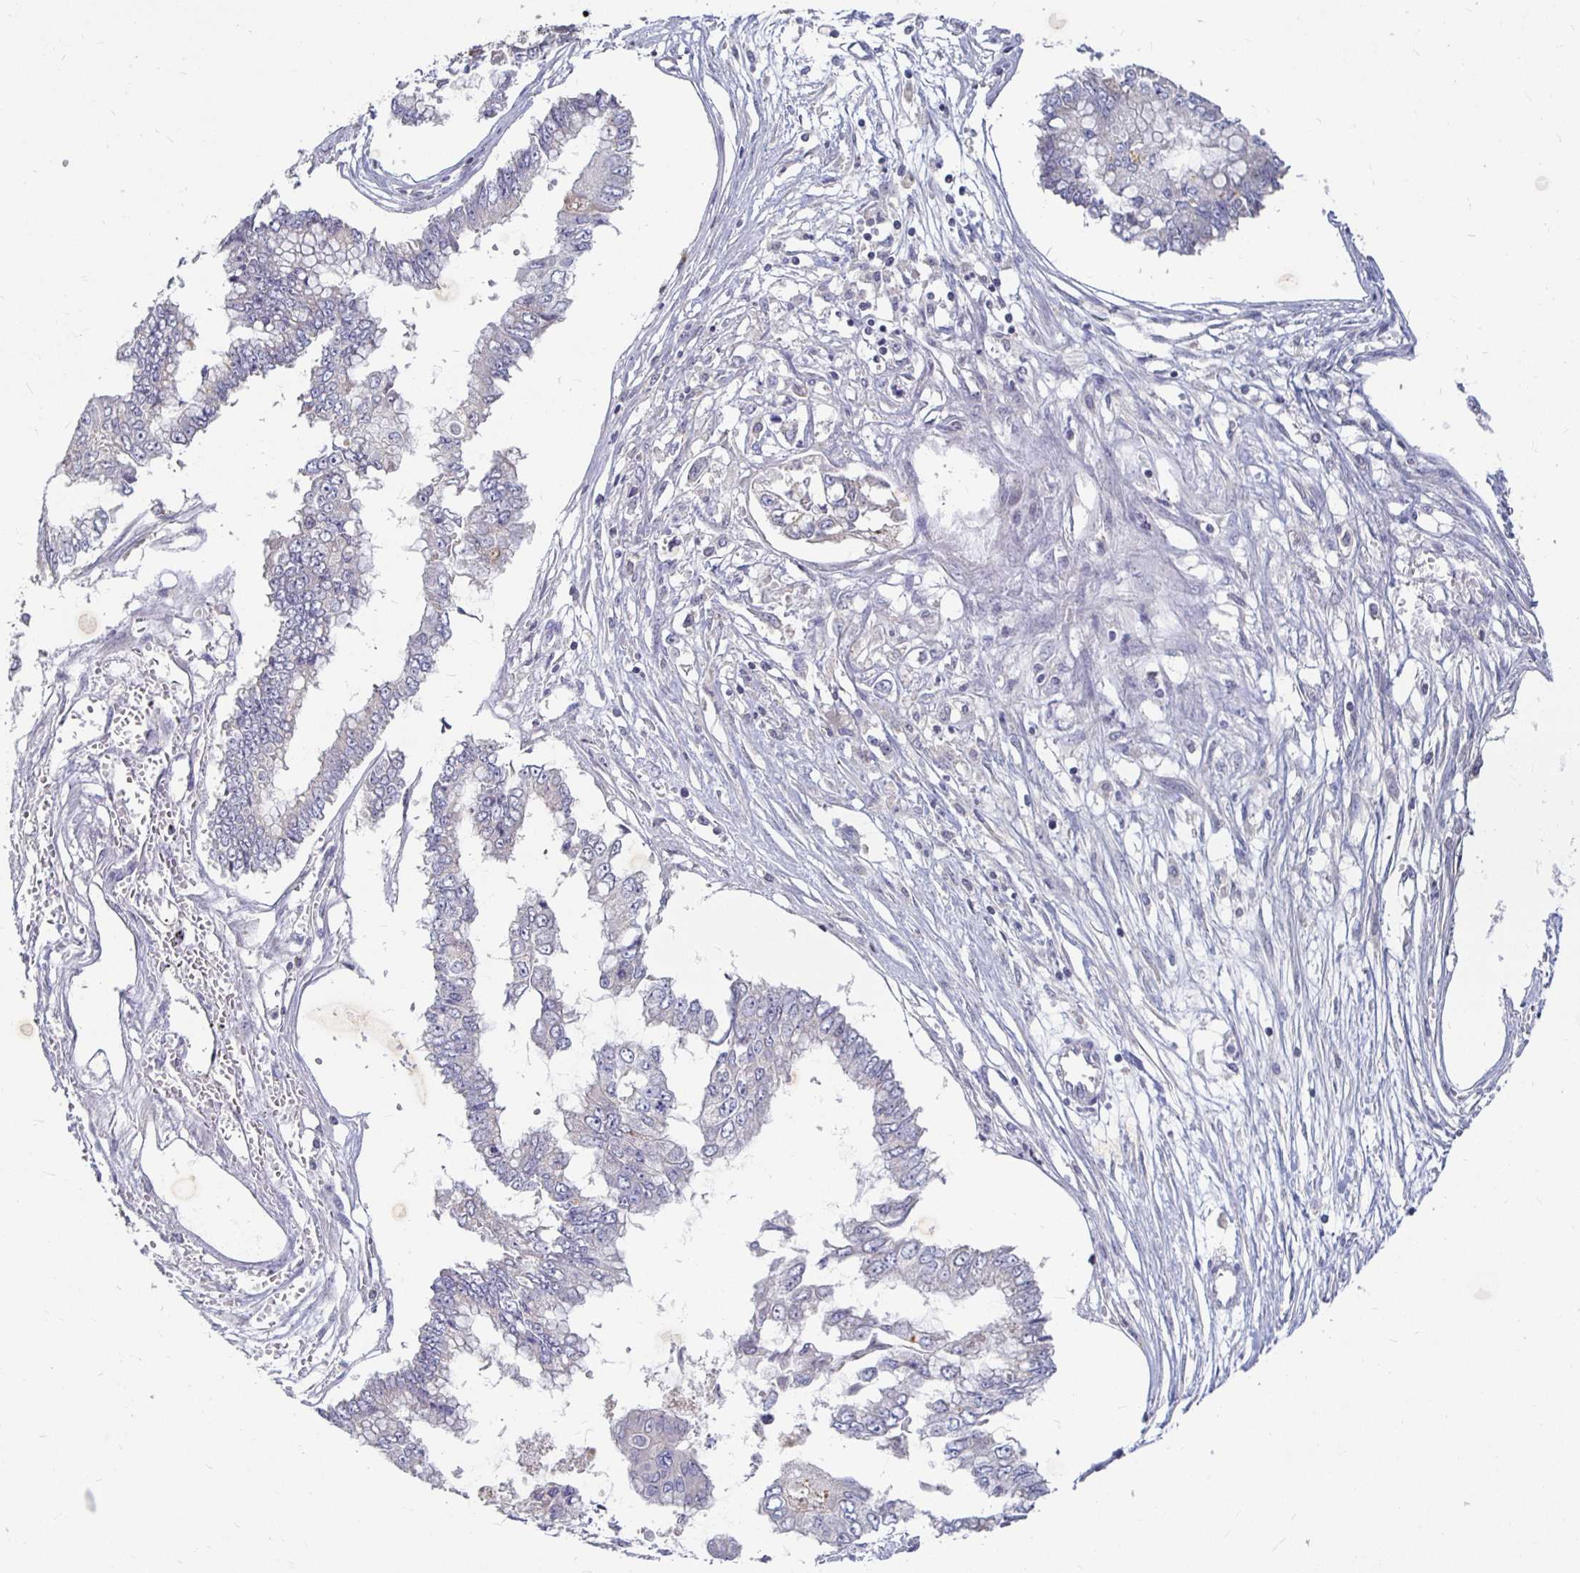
{"staining": {"intensity": "negative", "quantity": "none", "location": "none"}, "tissue": "ovarian cancer", "cell_type": "Tumor cells", "image_type": "cancer", "snomed": [{"axis": "morphology", "description": "Cystadenocarcinoma, mucinous, NOS"}, {"axis": "topography", "description": "Ovary"}], "caption": "Photomicrograph shows no protein positivity in tumor cells of ovarian cancer tissue. (Stains: DAB immunohistochemistry (IHC) with hematoxylin counter stain, Microscopy: brightfield microscopy at high magnification).", "gene": "RNF144B", "patient": {"sex": "female", "age": 72}}